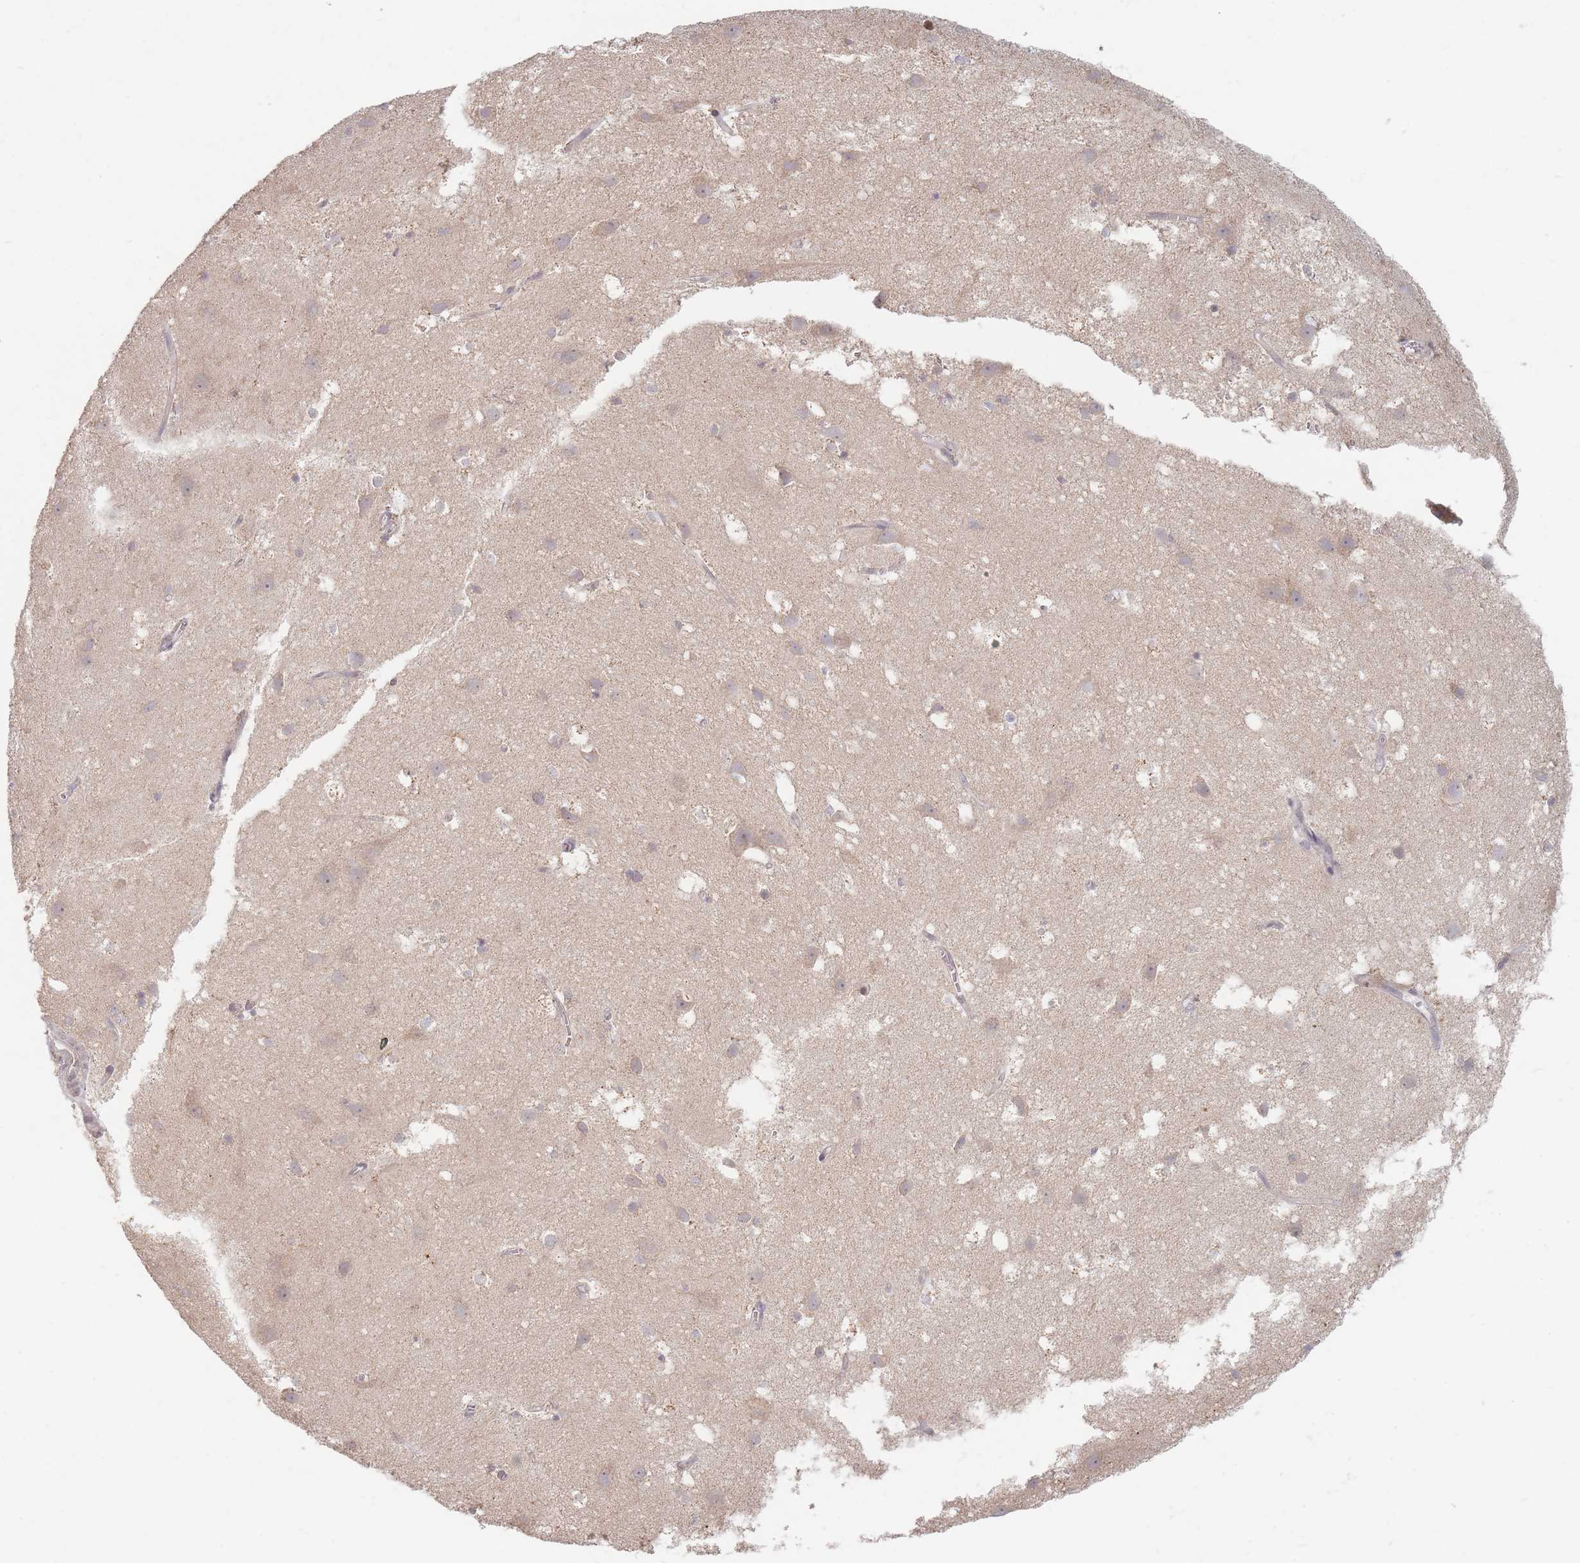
{"staining": {"intensity": "weak", "quantity": "<25%", "location": "cytoplasmic/membranous"}, "tissue": "cerebral cortex", "cell_type": "Endothelial cells", "image_type": "normal", "snomed": [{"axis": "morphology", "description": "Normal tissue, NOS"}, {"axis": "topography", "description": "Cerebral cortex"}], "caption": "Endothelial cells are negative for brown protein staining in unremarkable cerebral cortex.", "gene": "OR2M4", "patient": {"sex": "male", "age": 54}}